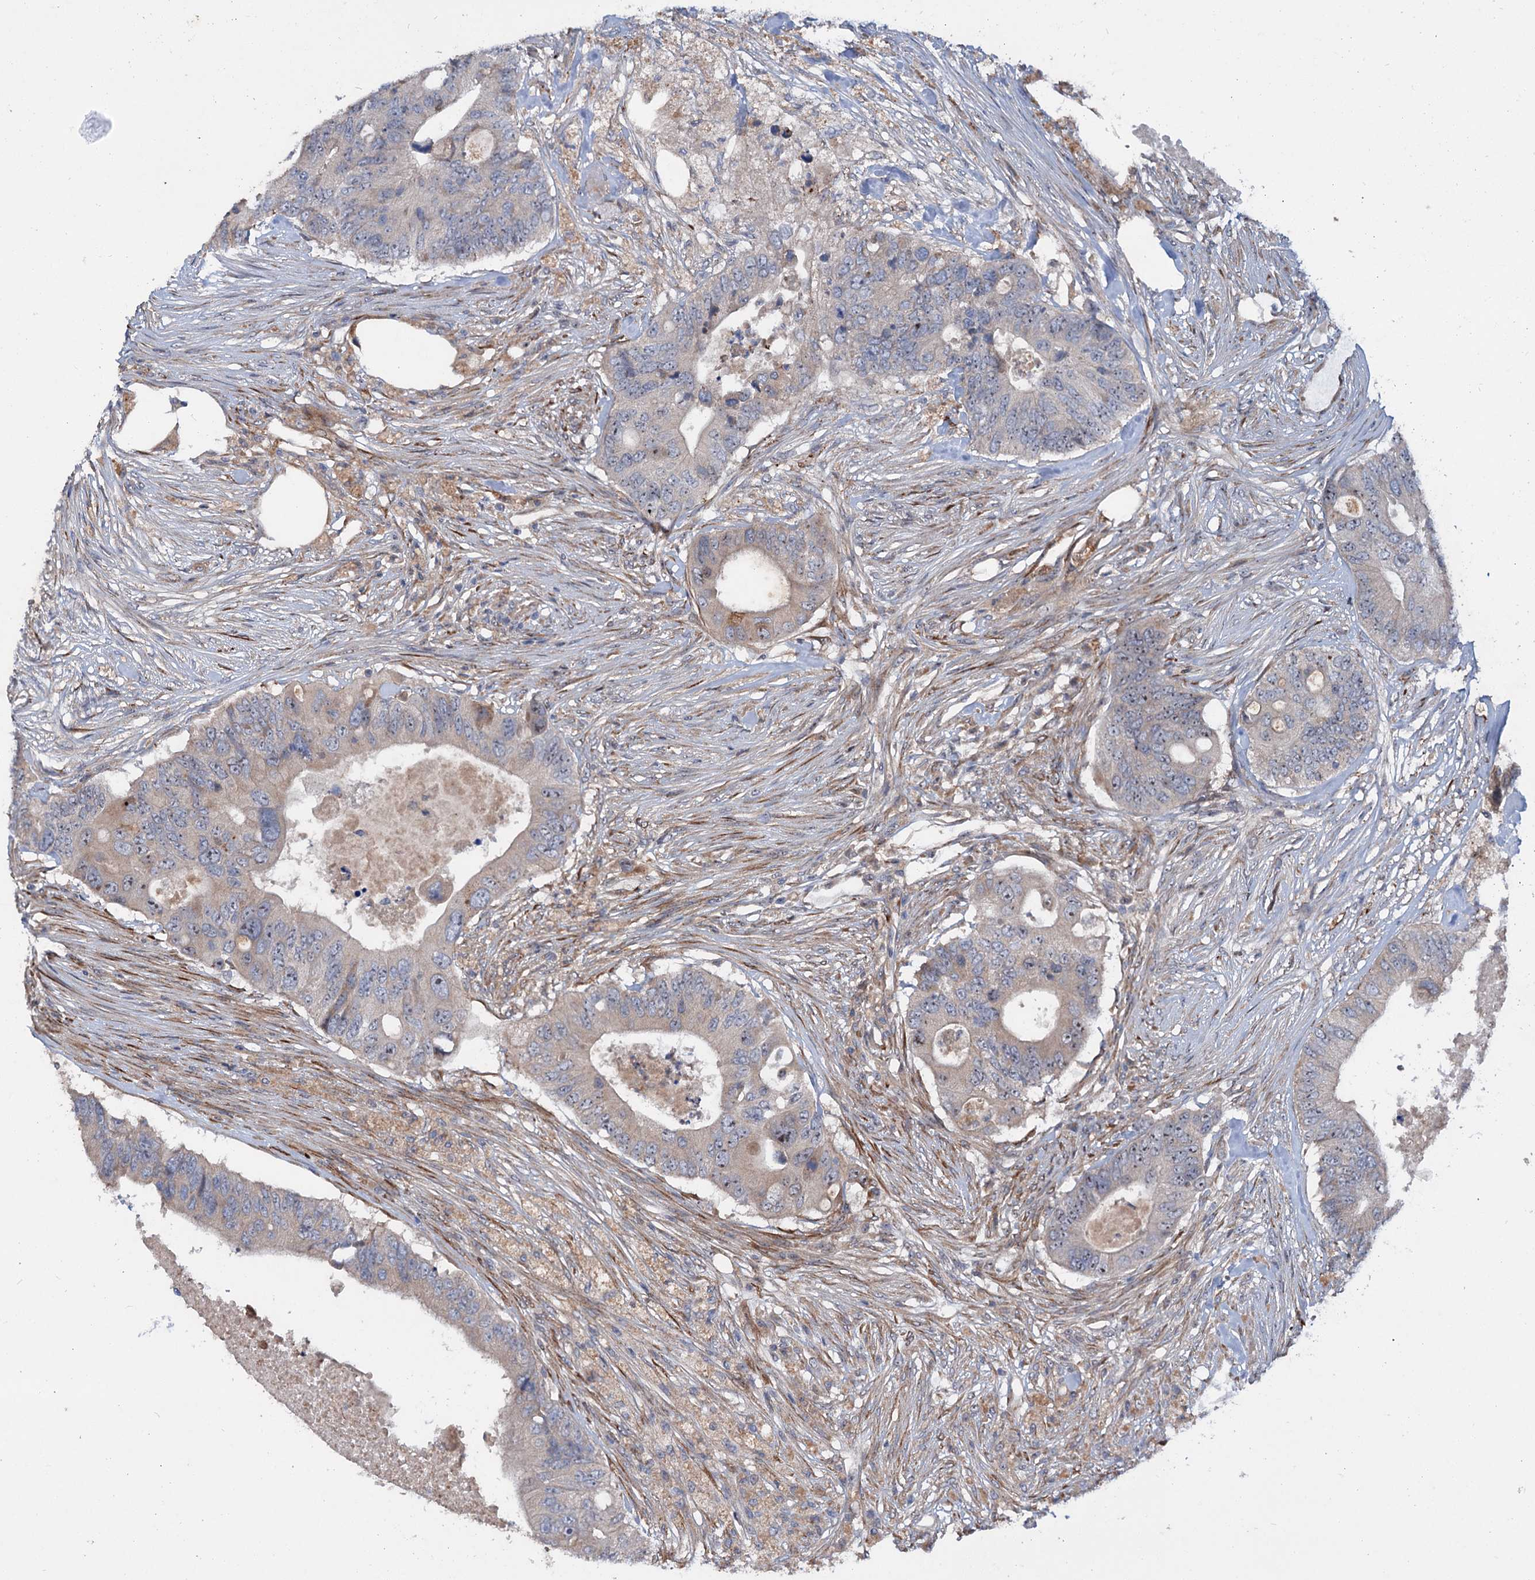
{"staining": {"intensity": "weak", "quantity": "<25%", "location": "cytoplasmic/membranous"}, "tissue": "colorectal cancer", "cell_type": "Tumor cells", "image_type": "cancer", "snomed": [{"axis": "morphology", "description": "Adenocarcinoma, NOS"}, {"axis": "topography", "description": "Colon"}], "caption": "DAB (3,3'-diaminobenzidine) immunohistochemical staining of colorectal cancer shows no significant staining in tumor cells.", "gene": "PTDSS2", "patient": {"sex": "male", "age": 71}}